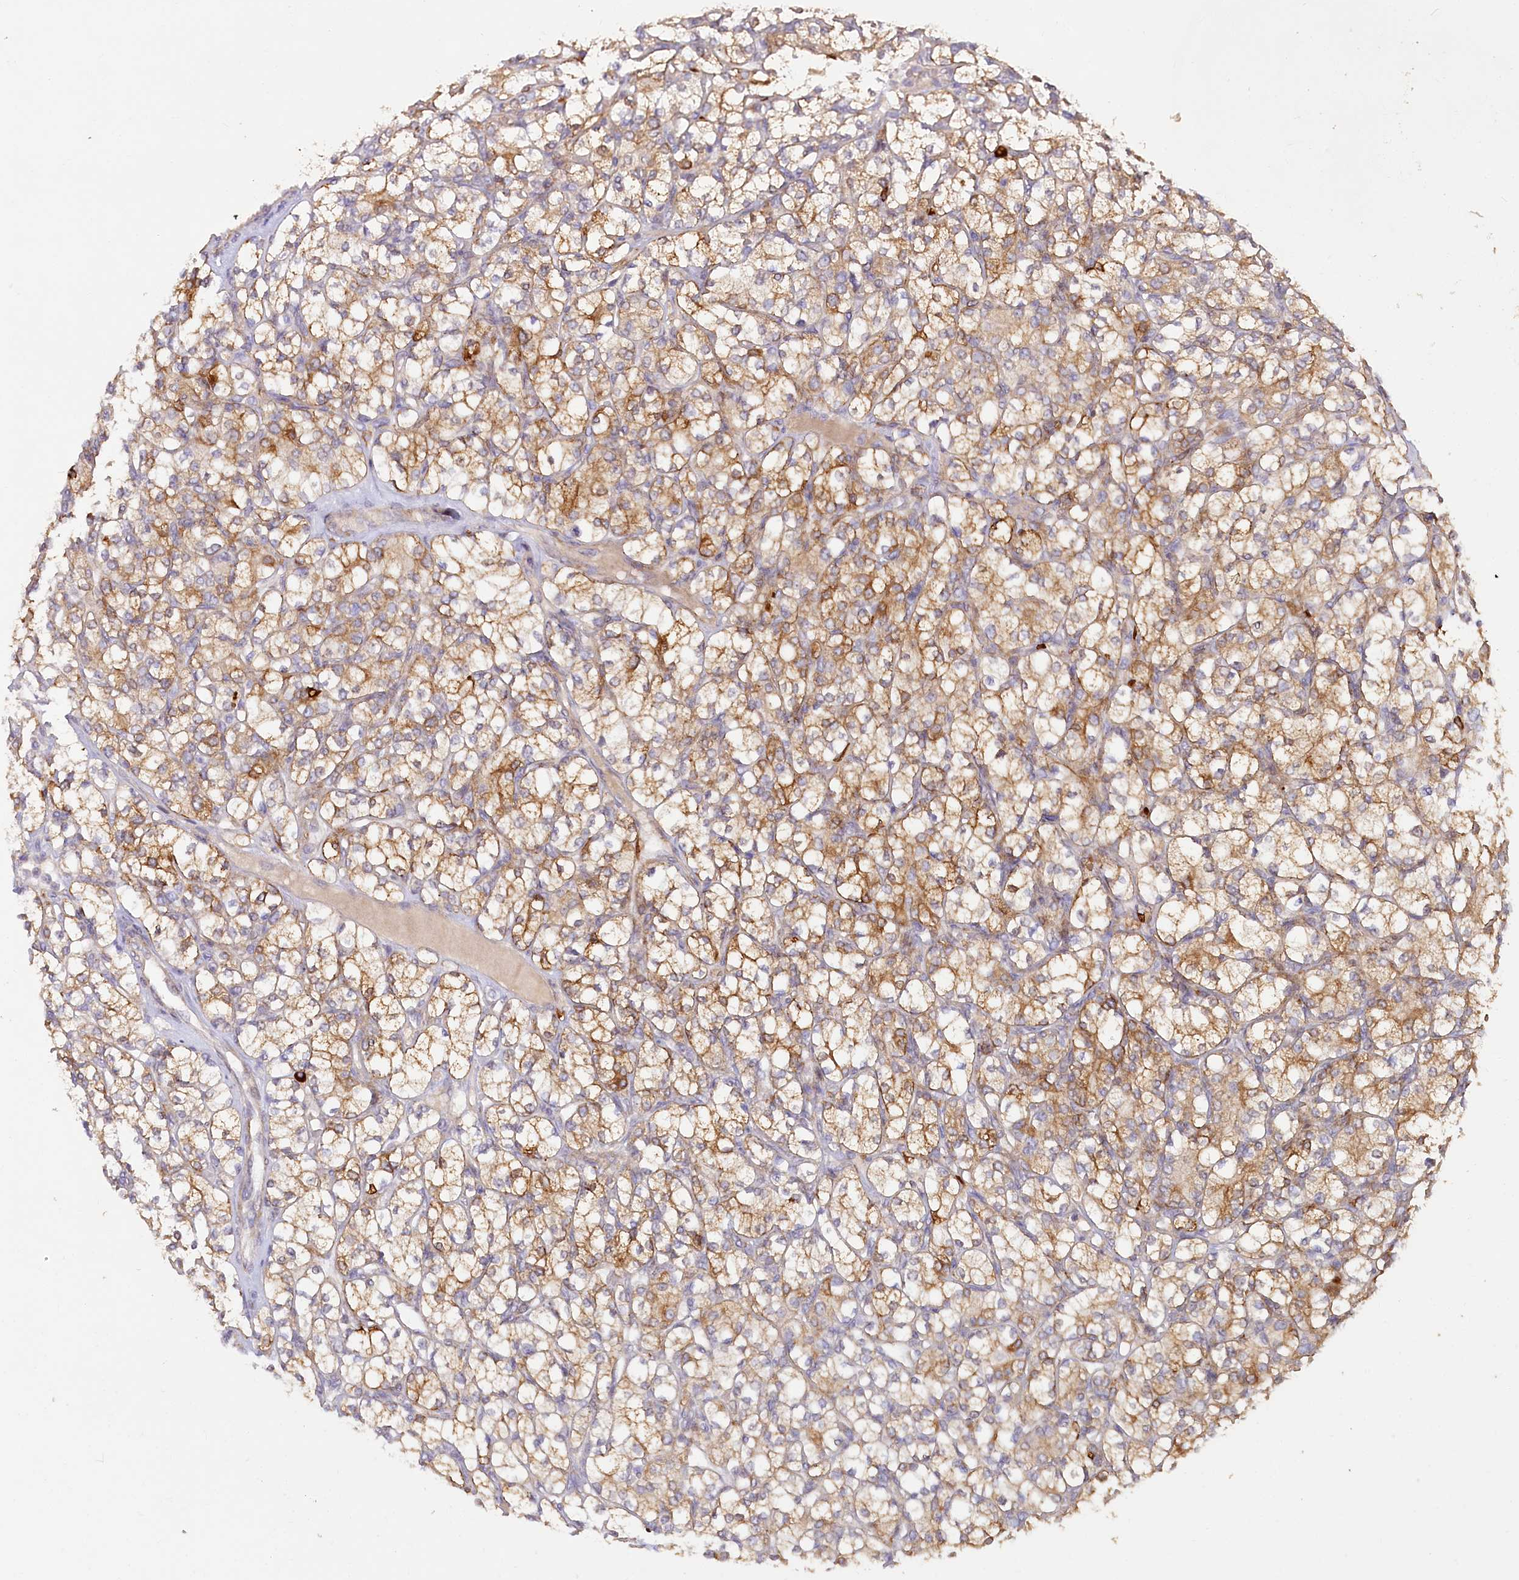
{"staining": {"intensity": "moderate", "quantity": ">75%", "location": "cytoplasmic/membranous"}, "tissue": "renal cancer", "cell_type": "Tumor cells", "image_type": "cancer", "snomed": [{"axis": "morphology", "description": "Adenocarcinoma, NOS"}, {"axis": "topography", "description": "Kidney"}], "caption": "High-power microscopy captured an immunohistochemistry (IHC) micrograph of renal cancer (adenocarcinoma), revealing moderate cytoplasmic/membranous expression in about >75% of tumor cells. (IHC, brightfield microscopy, high magnification).", "gene": "IRAK1BP1", "patient": {"sex": "male", "age": 77}}